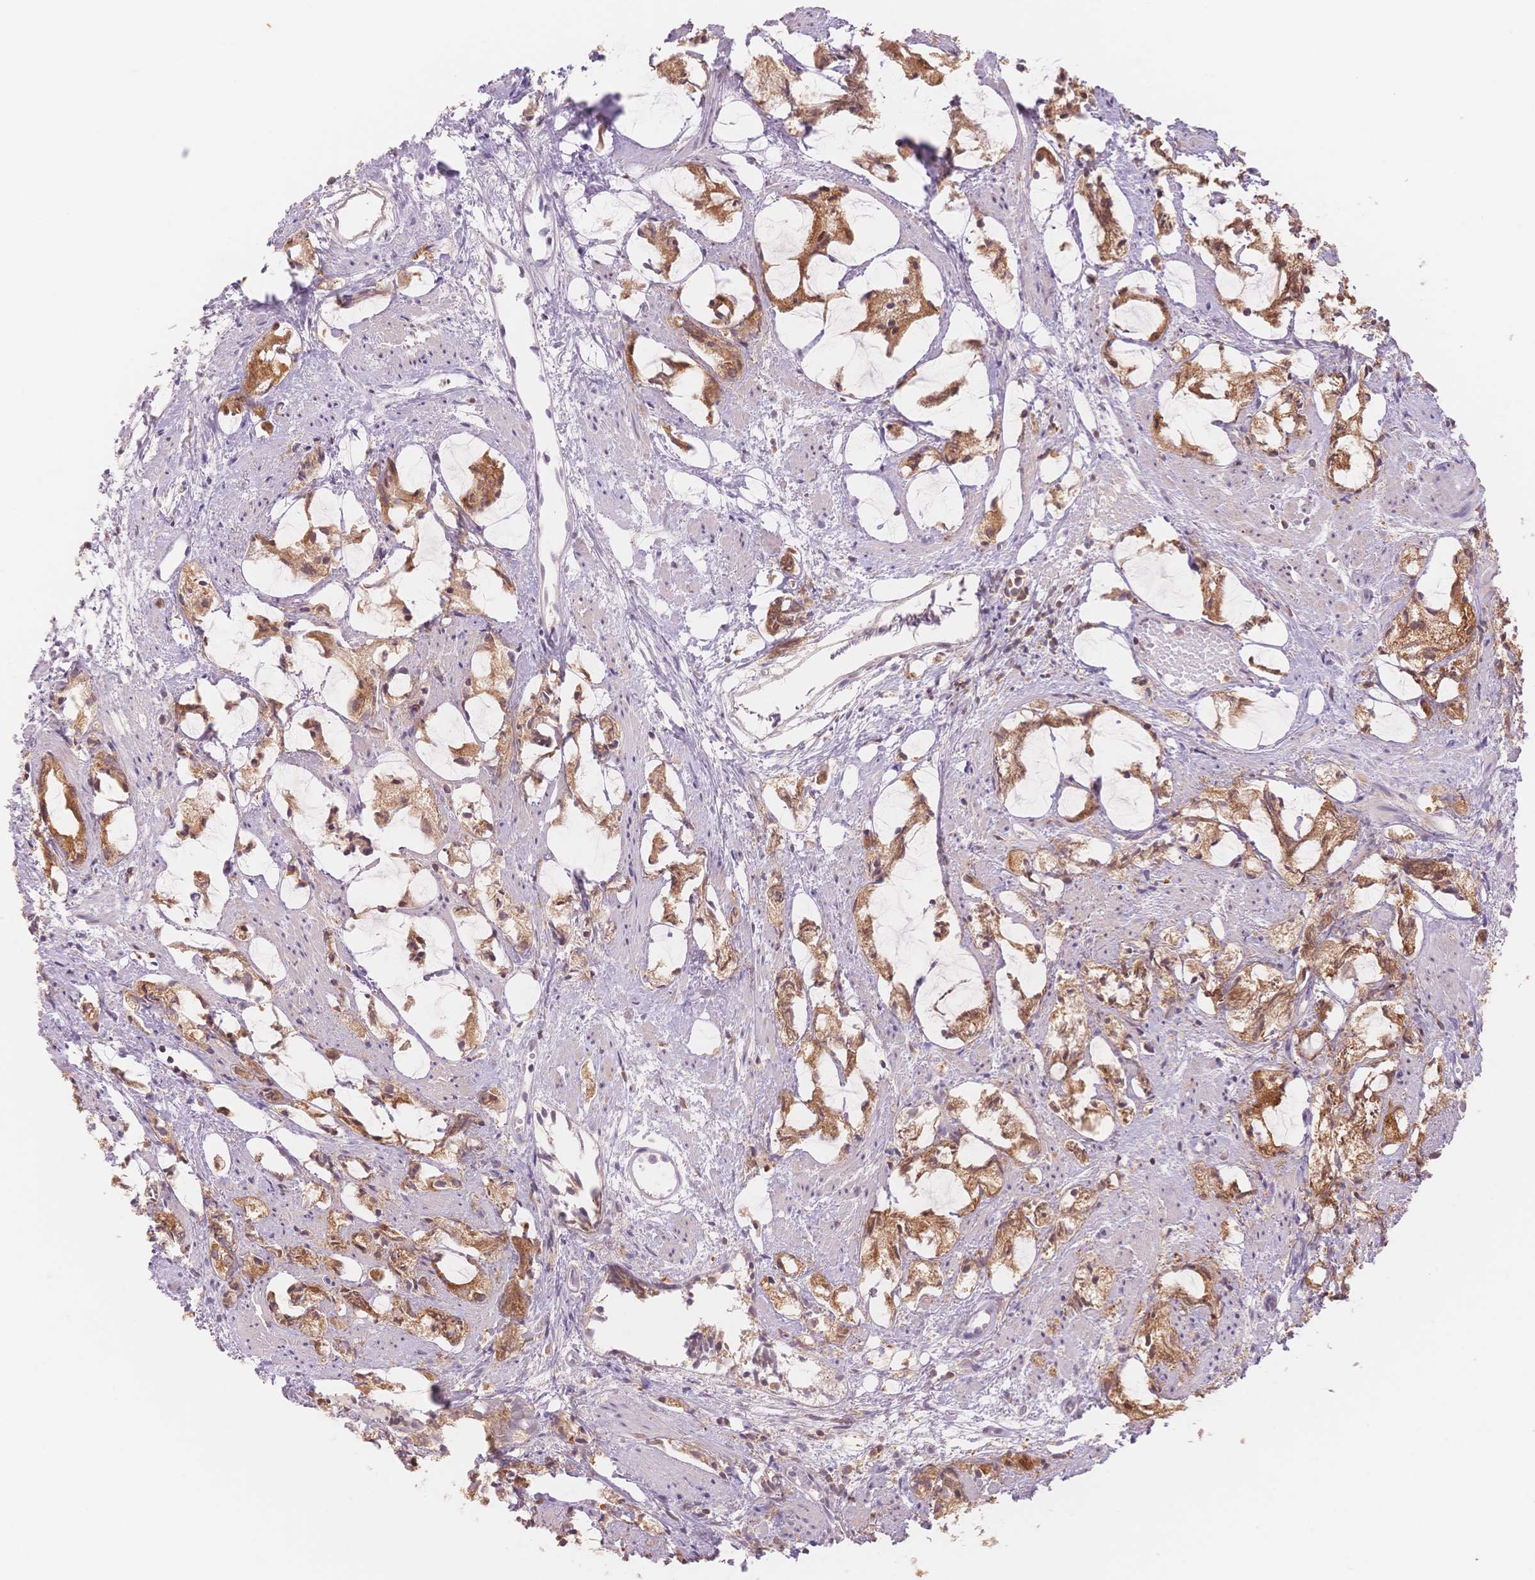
{"staining": {"intensity": "moderate", "quantity": ">75%", "location": "cytoplasmic/membranous"}, "tissue": "prostate cancer", "cell_type": "Tumor cells", "image_type": "cancer", "snomed": [{"axis": "morphology", "description": "Adenocarcinoma, High grade"}, {"axis": "topography", "description": "Prostate"}], "caption": "Prostate adenocarcinoma (high-grade) was stained to show a protein in brown. There is medium levels of moderate cytoplasmic/membranous positivity in about >75% of tumor cells. Immunohistochemistry stains the protein in brown and the nuclei are stained blue.", "gene": "STK39", "patient": {"sex": "male", "age": 85}}